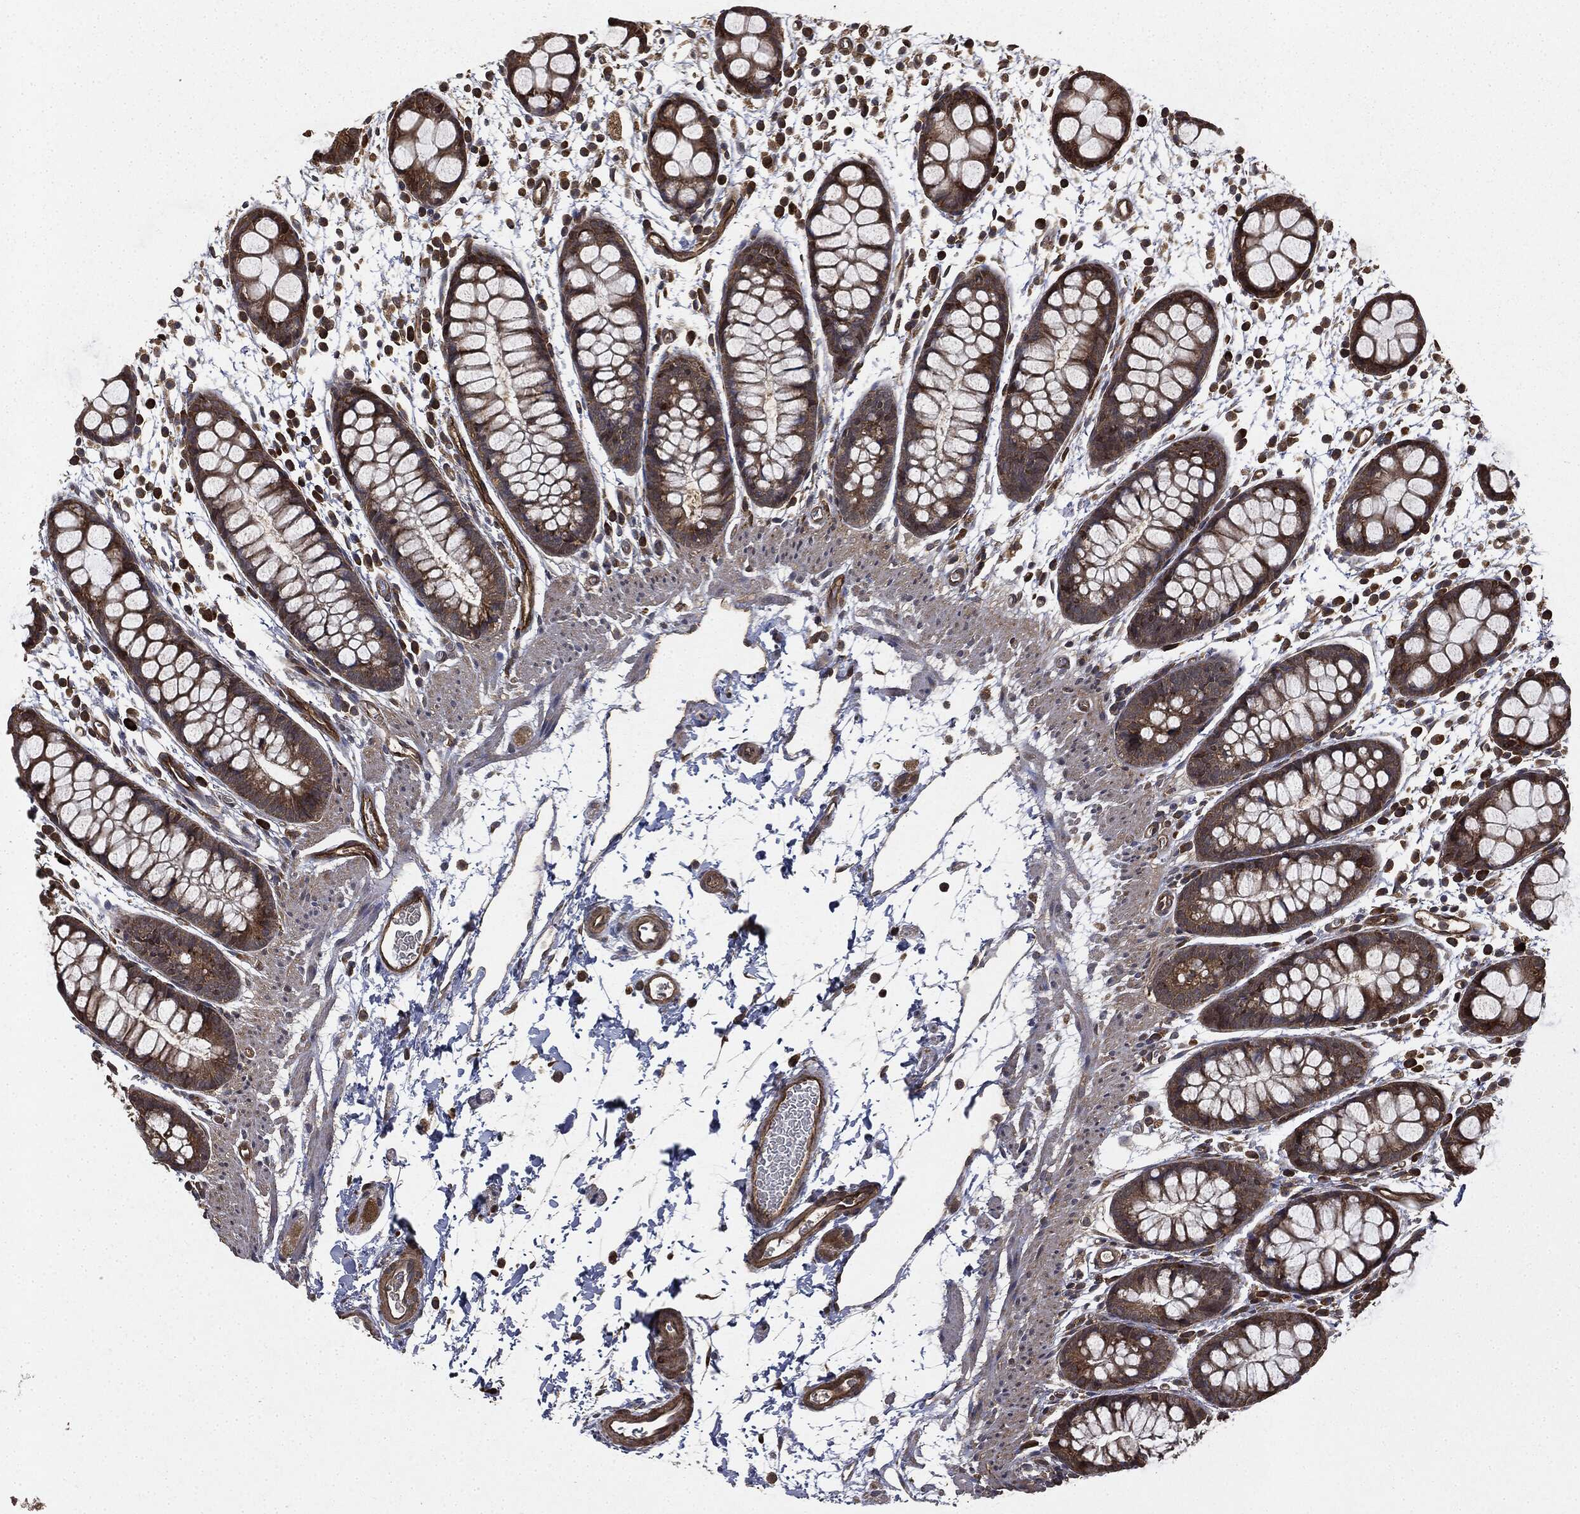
{"staining": {"intensity": "moderate", "quantity": "25%-75%", "location": "cytoplasmic/membranous"}, "tissue": "rectum", "cell_type": "Glandular cells", "image_type": "normal", "snomed": [{"axis": "morphology", "description": "Normal tissue, NOS"}, {"axis": "topography", "description": "Rectum"}], "caption": "Human rectum stained with a brown dye demonstrates moderate cytoplasmic/membranous positive staining in about 25%-75% of glandular cells.", "gene": "MIER2", "patient": {"sex": "male", "age": 57}}